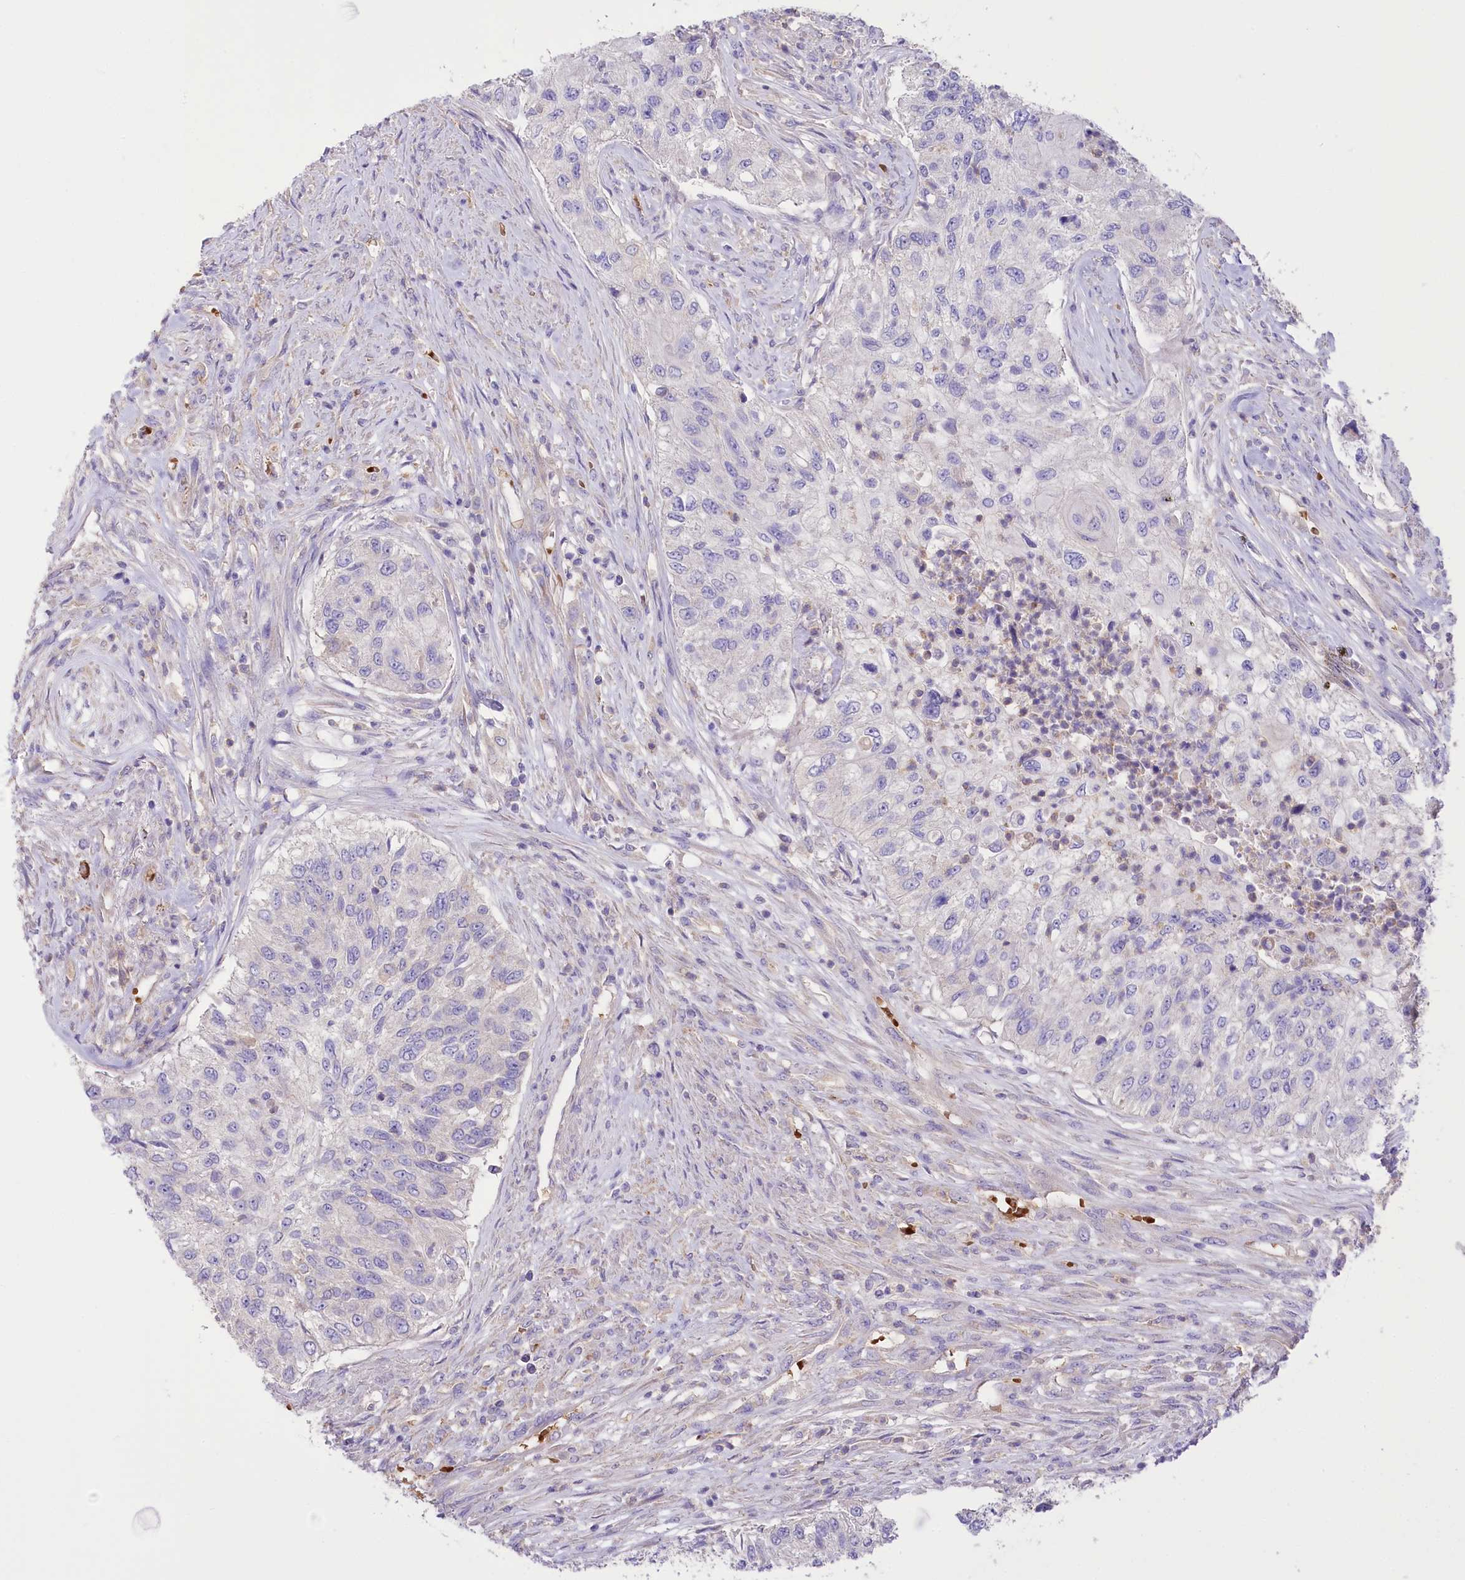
{"staining": {"intensity": "negative", "quantity": "none", "location": "none"}, "tissue": "urothelial cancer", "cell_type": "Tumor cells", "image_type": "cancer", "snomed": [{"axis": "morphology", "description": "Urothelial carcinoma, High grade"}, {"axis": "topography", "description": "Urinary bladder"}], "caption": "The immunohistochemistry (IHC) image has no significant positivity in tumor cells of urothelial cancer tissue.", "gene": "PRSS53", "patient": {"sex": "female", "age": 60}}